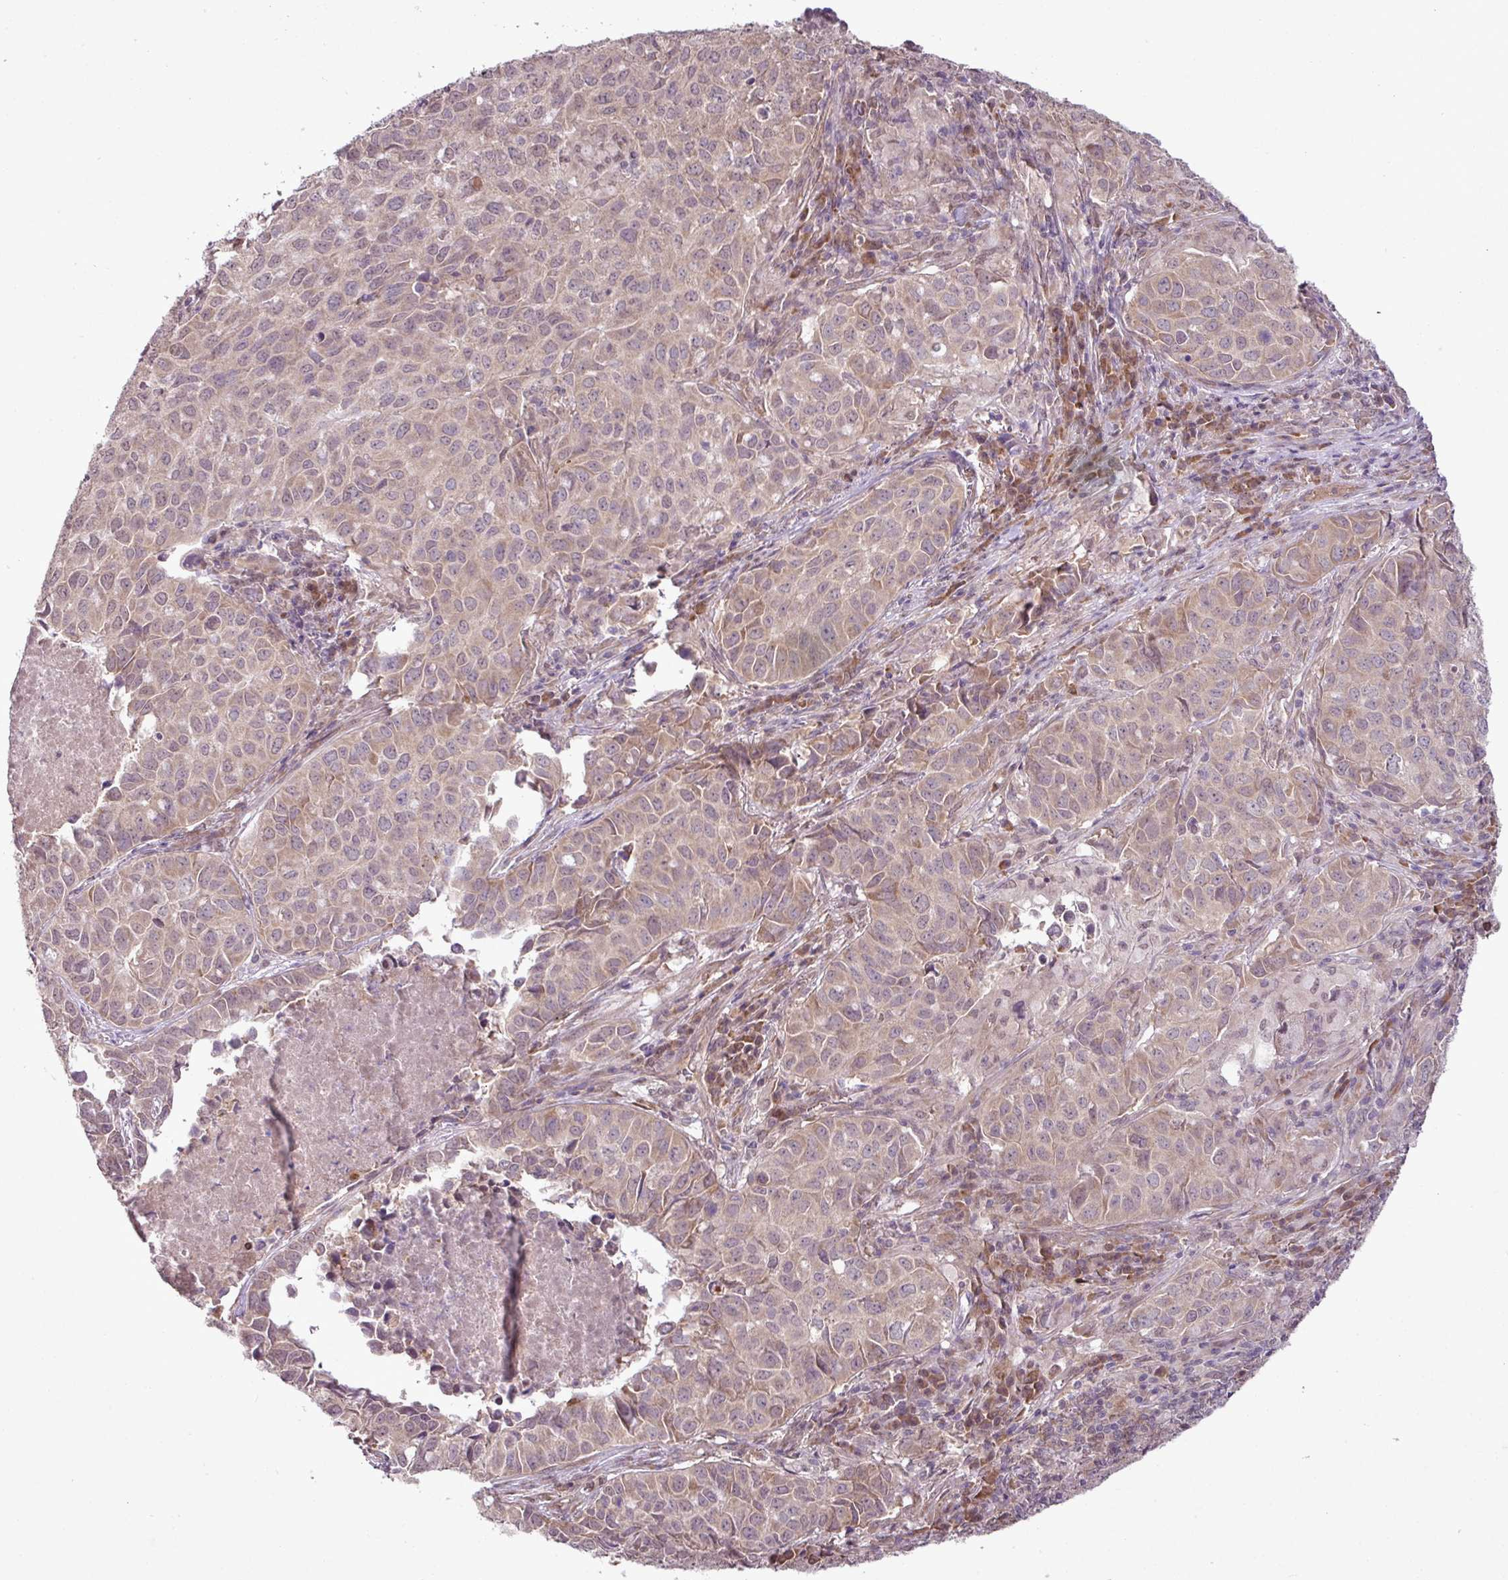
{"staining": {"intensity": "moderate", "quantity": "25%-75%", "location": "cytoplasmic/membranous"}, "tissue": "lung cancer", "cell_type": "Tumor cells", "image_type": "cancer", "snomed": [{"axis": "morphology", "description": "Adenocarcinoma, NOS"}, {"axis": "topography", "description": "Lung"}], "caption": "The histopathology image demonstrates staining of adenocarcinoma (lung), revealing moderate cytoplasmic/membranous protein staining (brown color) within tumor cells.", "gene": "DNAAF4", "patient": {"sex": "female", "age": 50}}